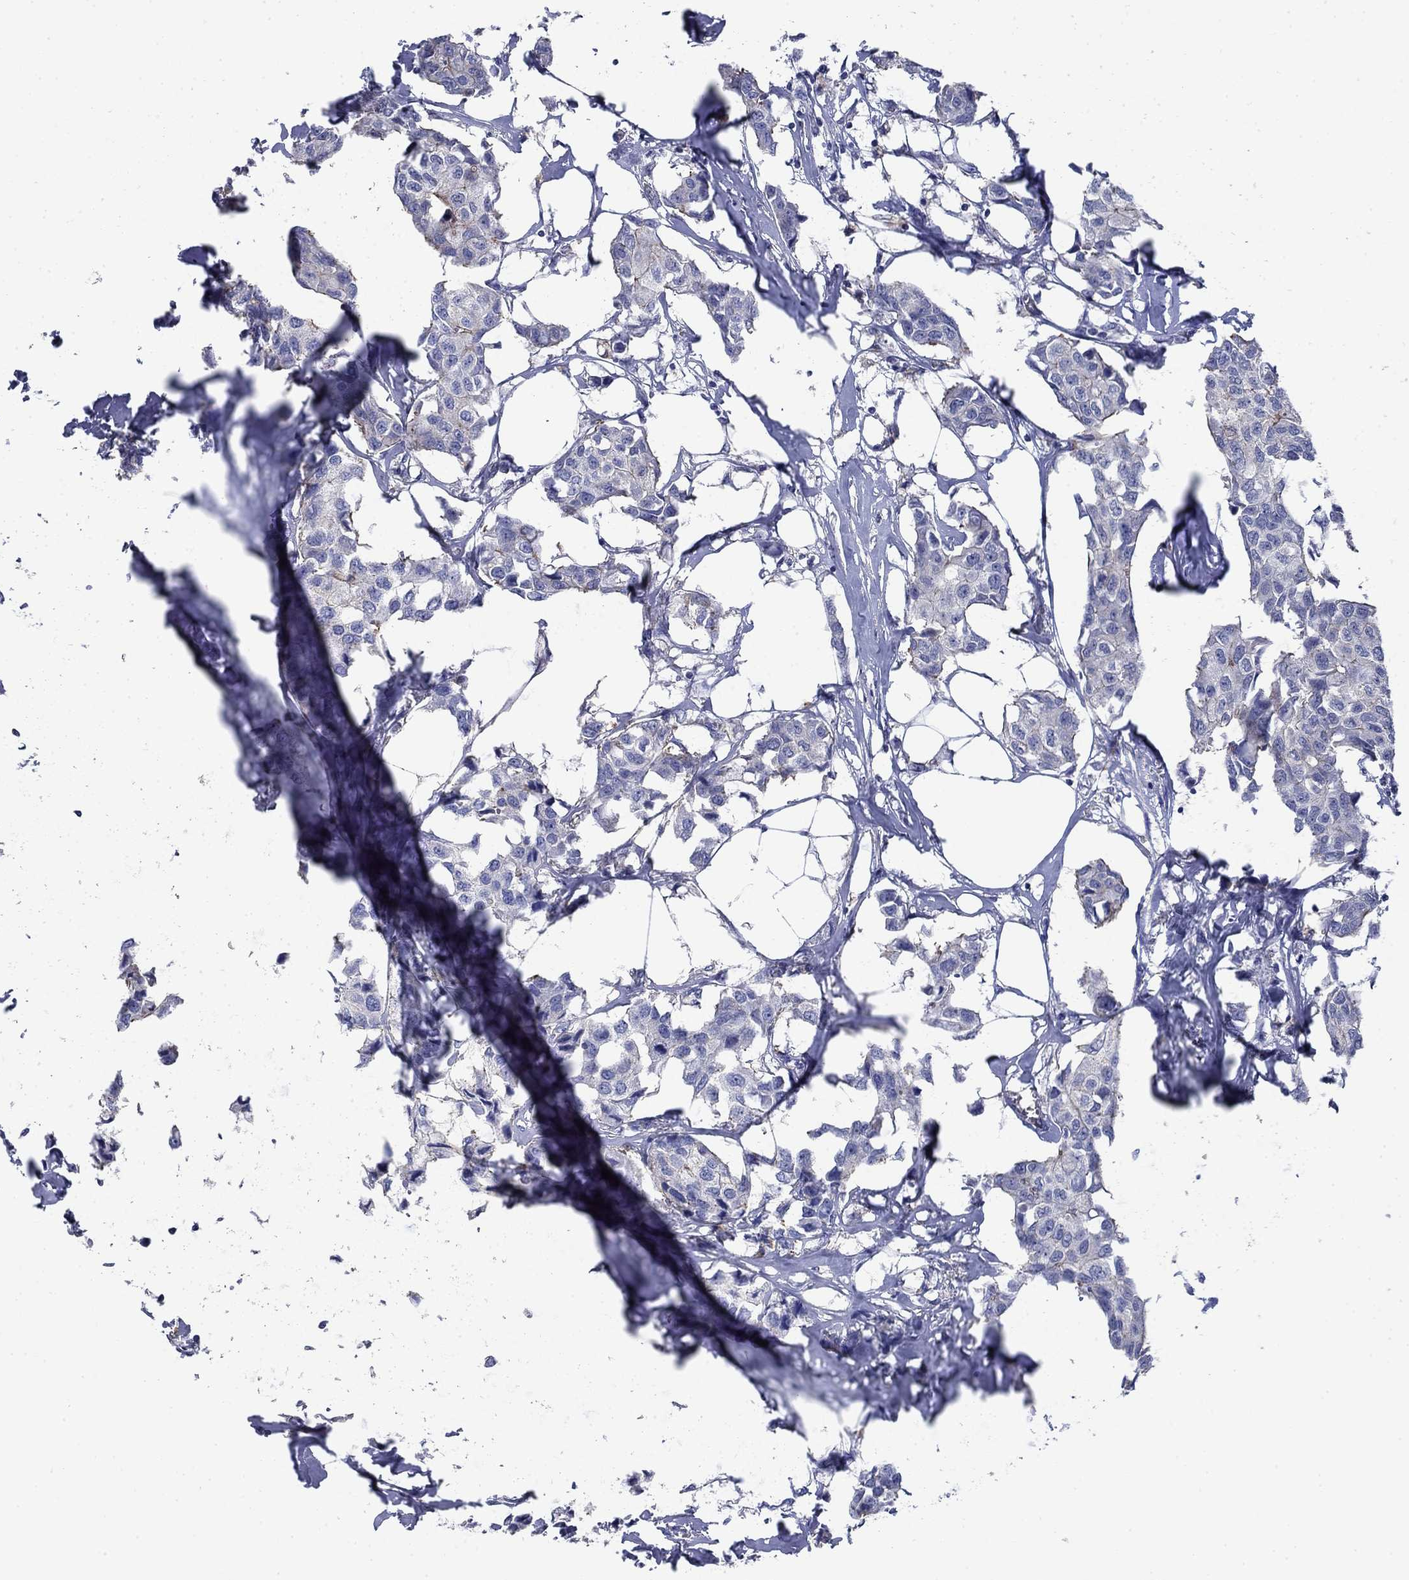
{"staining": {"intensity": "weak", "quantity": "<25%", "location": "cytoplasmic/membranous"}, "tissue": "breast cancer", "cell_type": "Tumor cells", "image_type": "cancer", "snomed": [{"axis": "morphology", "description": "Duct carcinoma"}, {"axis": "topography", "description": "Breast"}], "caption": "Immunohistochemical staining of human intraductal carcinoma (breast) shows no significant positivity in tumor cells.", "gene": "FLNC", "patient": {"sex": "female", "age": 80}}